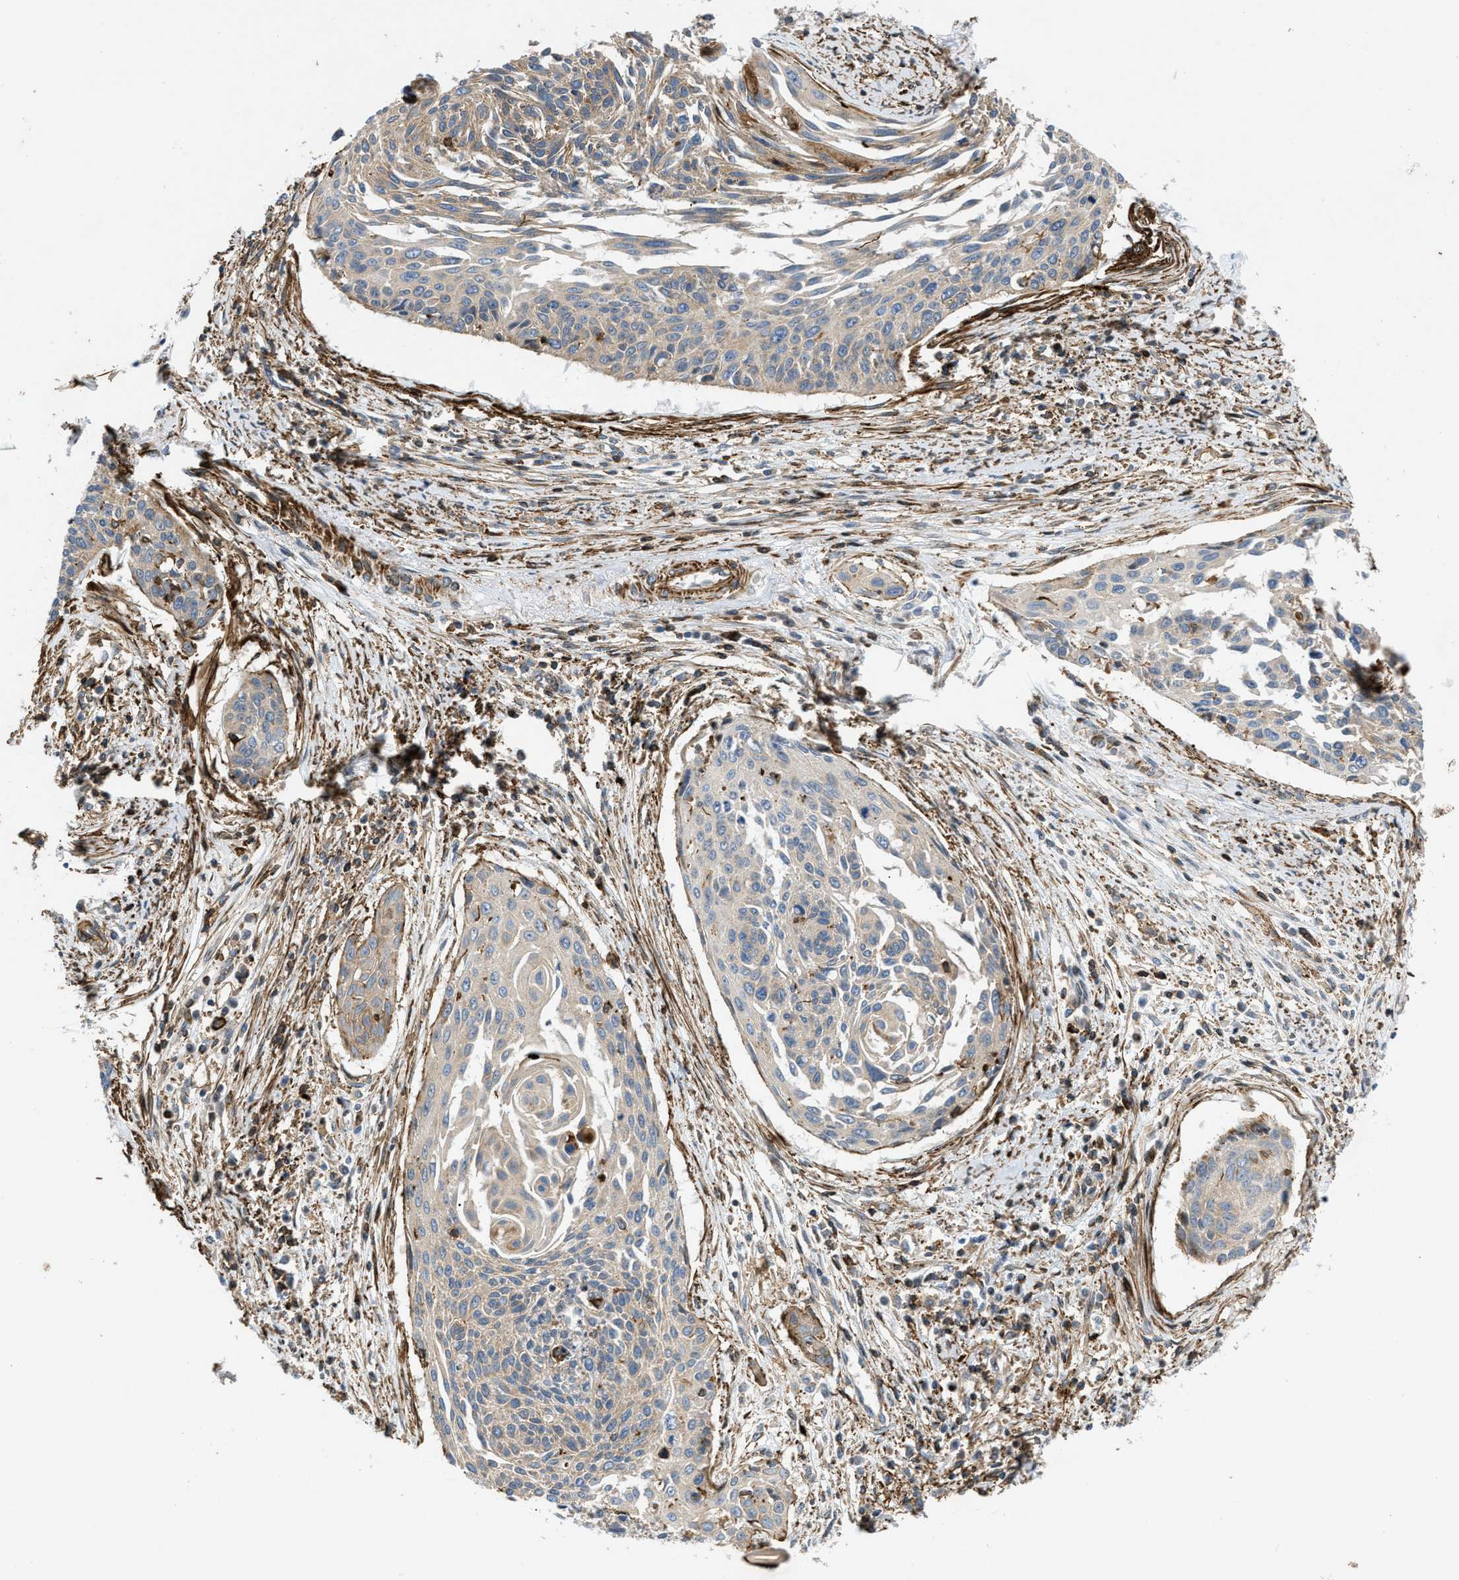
{"staining": {"intensity": "moderate", "quantity": "25%-75%", "location": "cytoplasmic/membranous"}, "tissue": "cervical cancer", "cell_type": "Tumor cells", "image_type": "cancer", "snomed": [{"axis": "morphology", "description": "Squamous cell carcinoma, NOS"}, {"axis": "topography", "description": "Cervix"}], "caption": "Immunohistochemical staining of human cervical squamous cell carcinoma displays moderate cytoplasmic/membranous protein positivity in about 25%-75% of tumor cells.", "gene": "DHODH", "patient": {"sex": "female", "age": 55}}